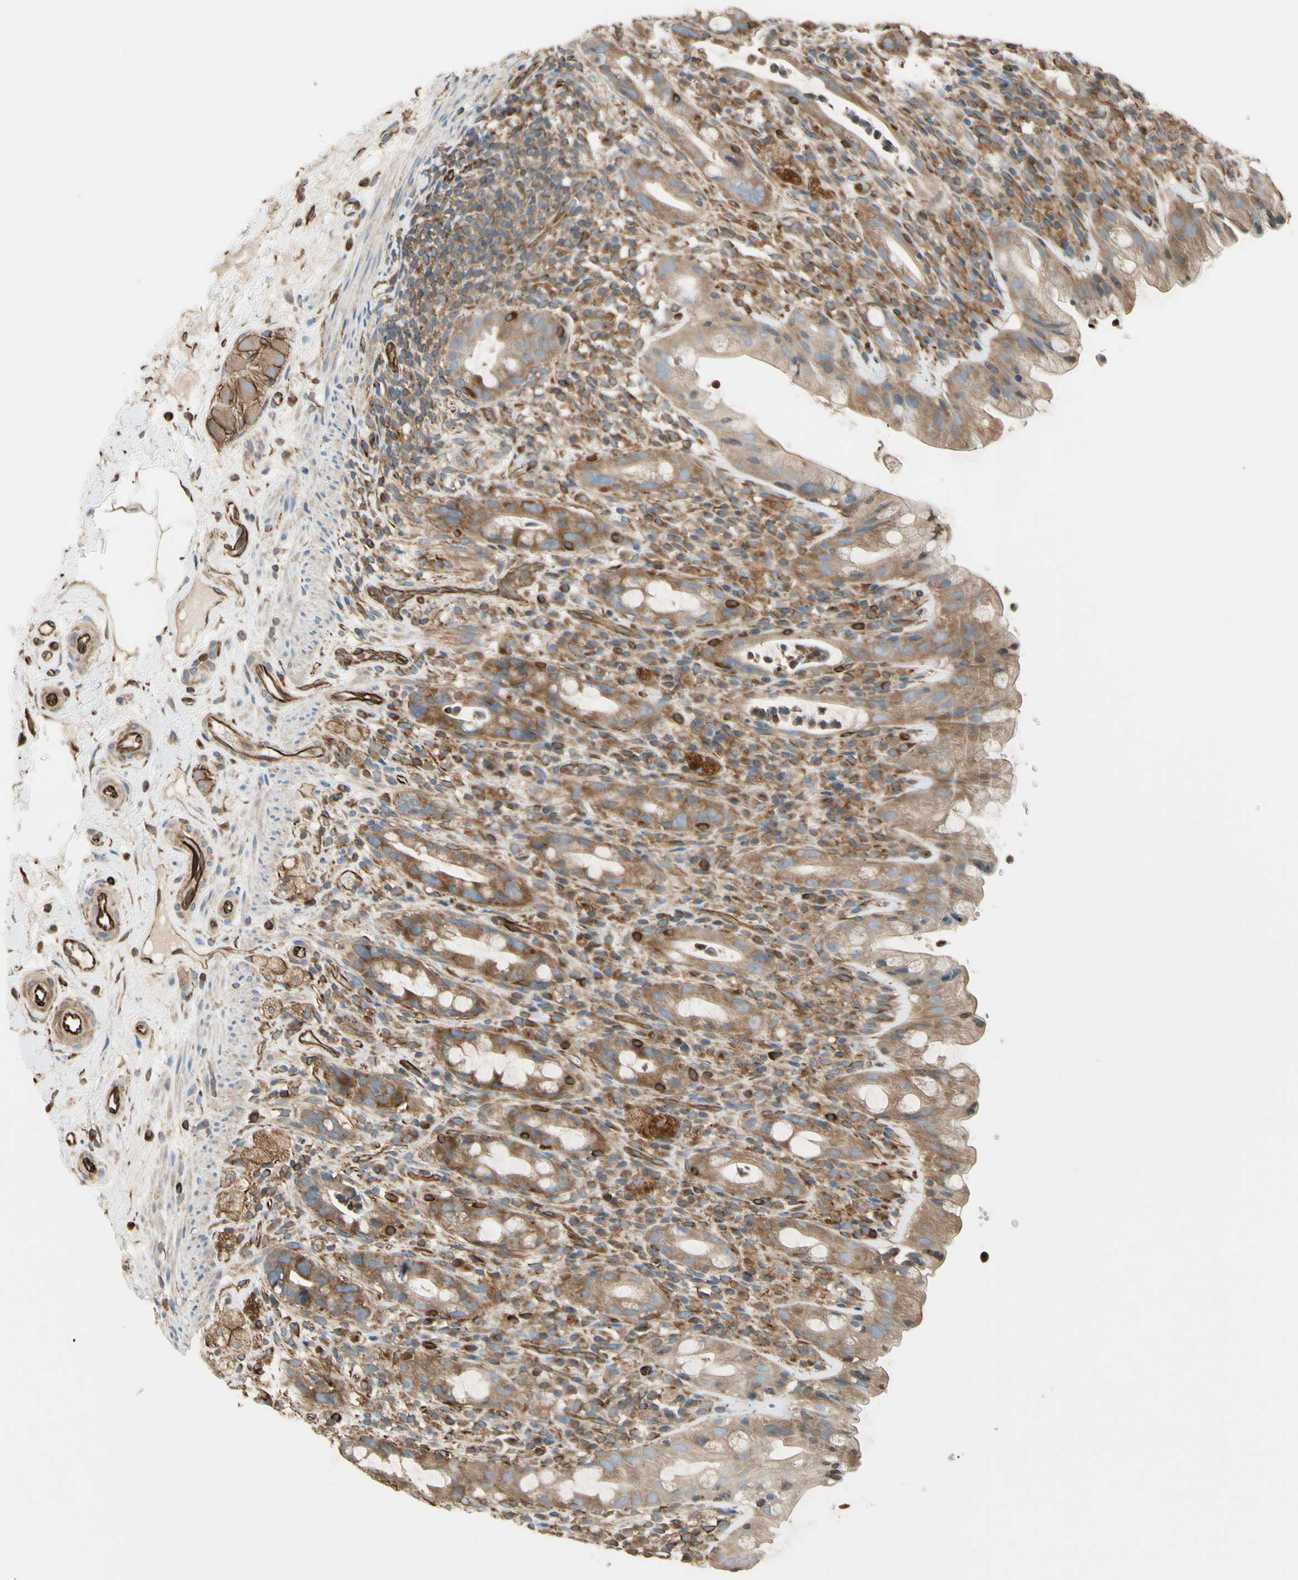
{"staining": {"intensity": "weak", "quantity": ">75%", "location": "cytoplasmic/membranous"}, "tissue": "rectum", "cell_type": "Glandular cells", "image_type": "normal", "snomed": [{"axis": "morphology", "description": "Normal tissue, NOS"}, {"axis": "topography", "description": "Rectum"}], "caption": "Glandular cells display low levels of weak cytoplasmic/membranous expression in approximately >75% of cells in benign rectum.", "gene": "TRAF2", "patient": {"sex": "male", "age": 44}}